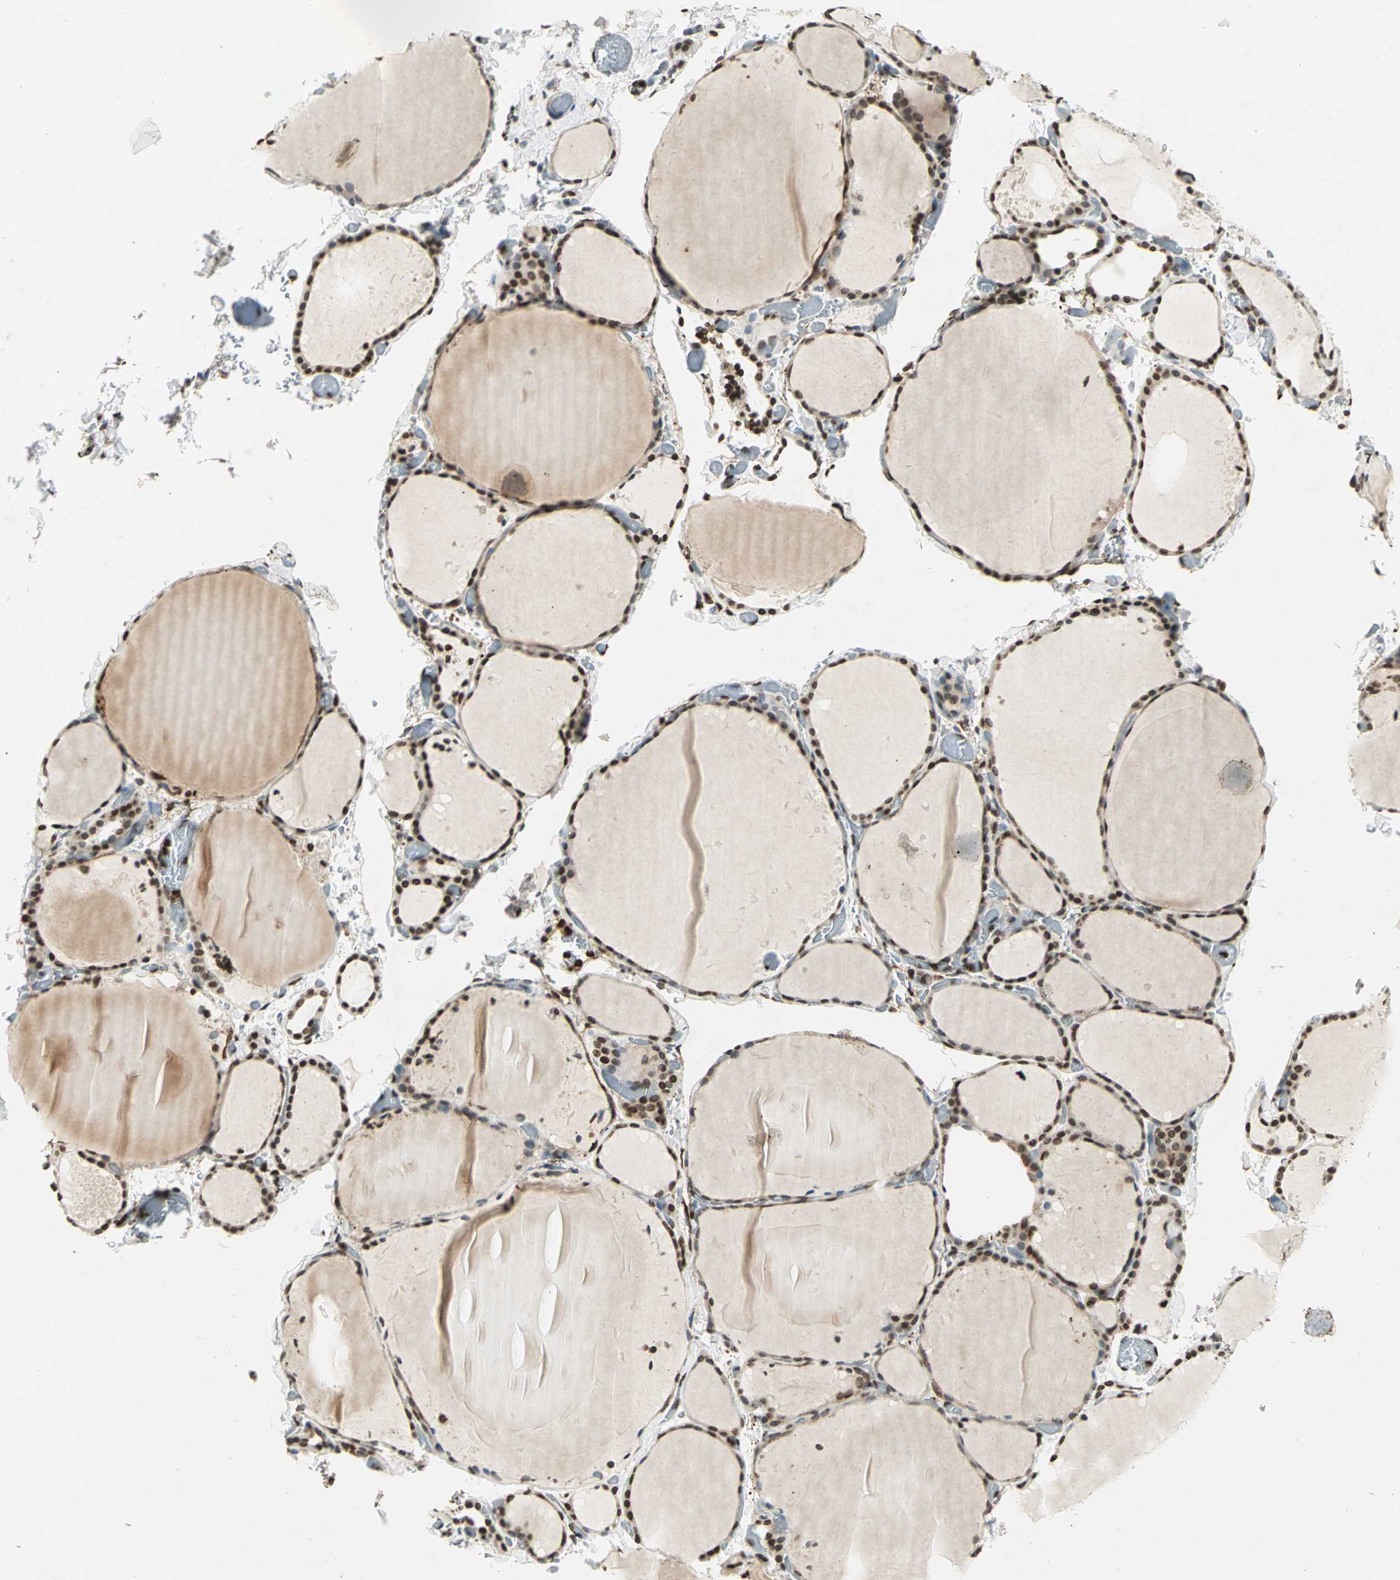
{"staining": {"intensity": "strong", "quantity": "25%-75%", "location": "cytoplasmic/membranous,nuclear"}, "tissue": "thyroid gland", "cell_type": "Glandular cells", "image_type": "normal", "snomed": [{"axis": "morphology", "description": "Normal tissue, NOS"}, {"axis": "topography", "description": "Thyroid gland"}], "caption": "This micrograph shows immunohistochemistry (IHC) staining of unremarkable thyroid gland, with high strong cytoplasmic/membranous,nuclear positivity in approximately 25%-75% of glandular cells.", "gene": "LGALS3", "patient": {"sex": "female", "age": 22}}